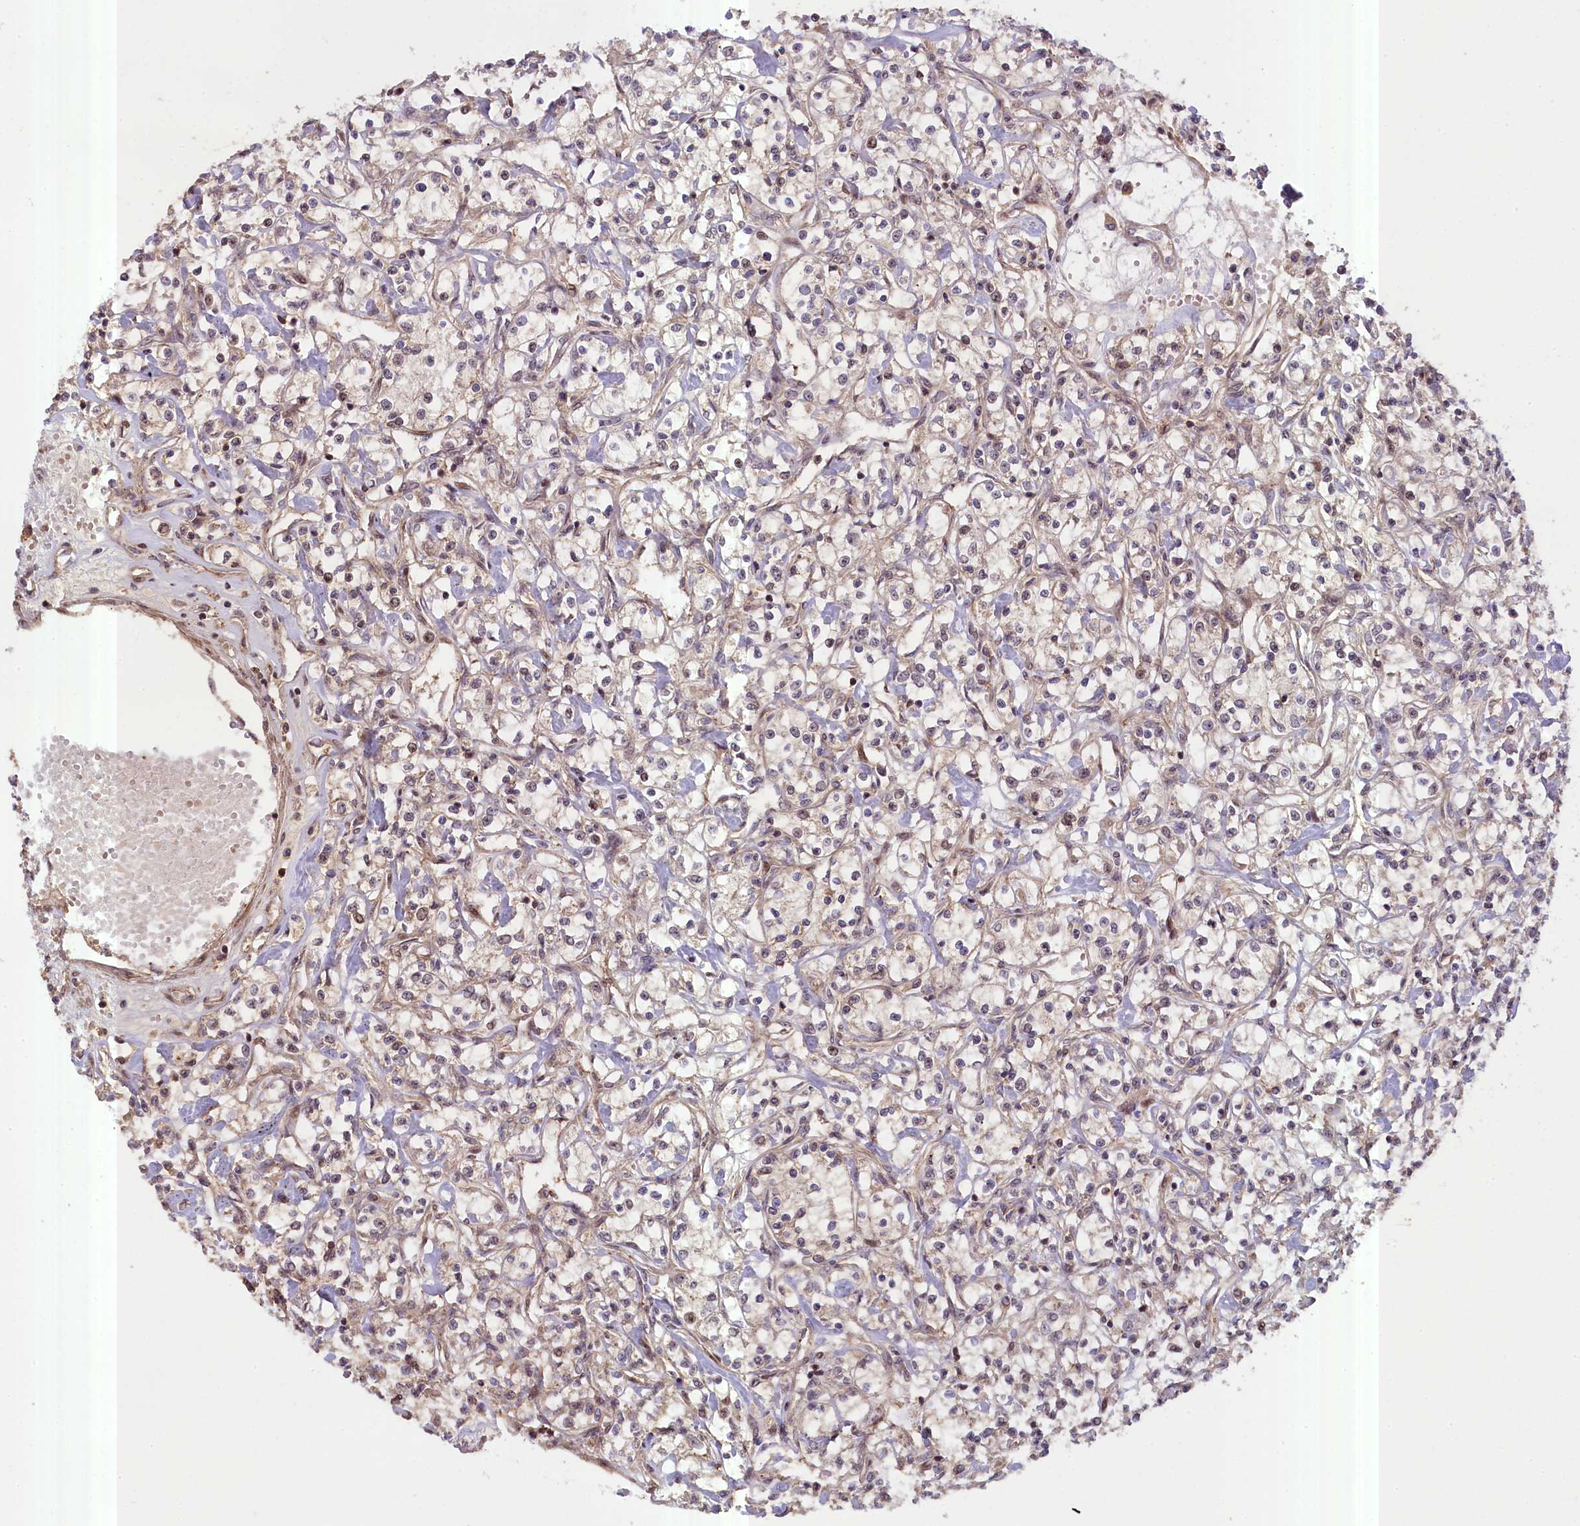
{"staining": {"intensity": "moderate", "quantity": "25%-75%", "location": "cytoplasmic/membranous,nuclear"}, "tissue": "renal cancer", "cell_type": "Tumor cells", "image_type": "cancer", "snomed": [{"axis": "morphology", "description": "Adenocarcinoma, NOS"}, {"axis": "topography", "description": "Kidney"}], "caption": "DAB immunohistochemical staining of renal adenocarcinoma displays moderate cytoplasmic/membranous and nuclear protein staining in about 25%-75% of tumor cells. The protein is shown in brown color, while the nuclei are stained blue.", "gene": "FUZ", "patient": {"sex": "female", "age": 59}}